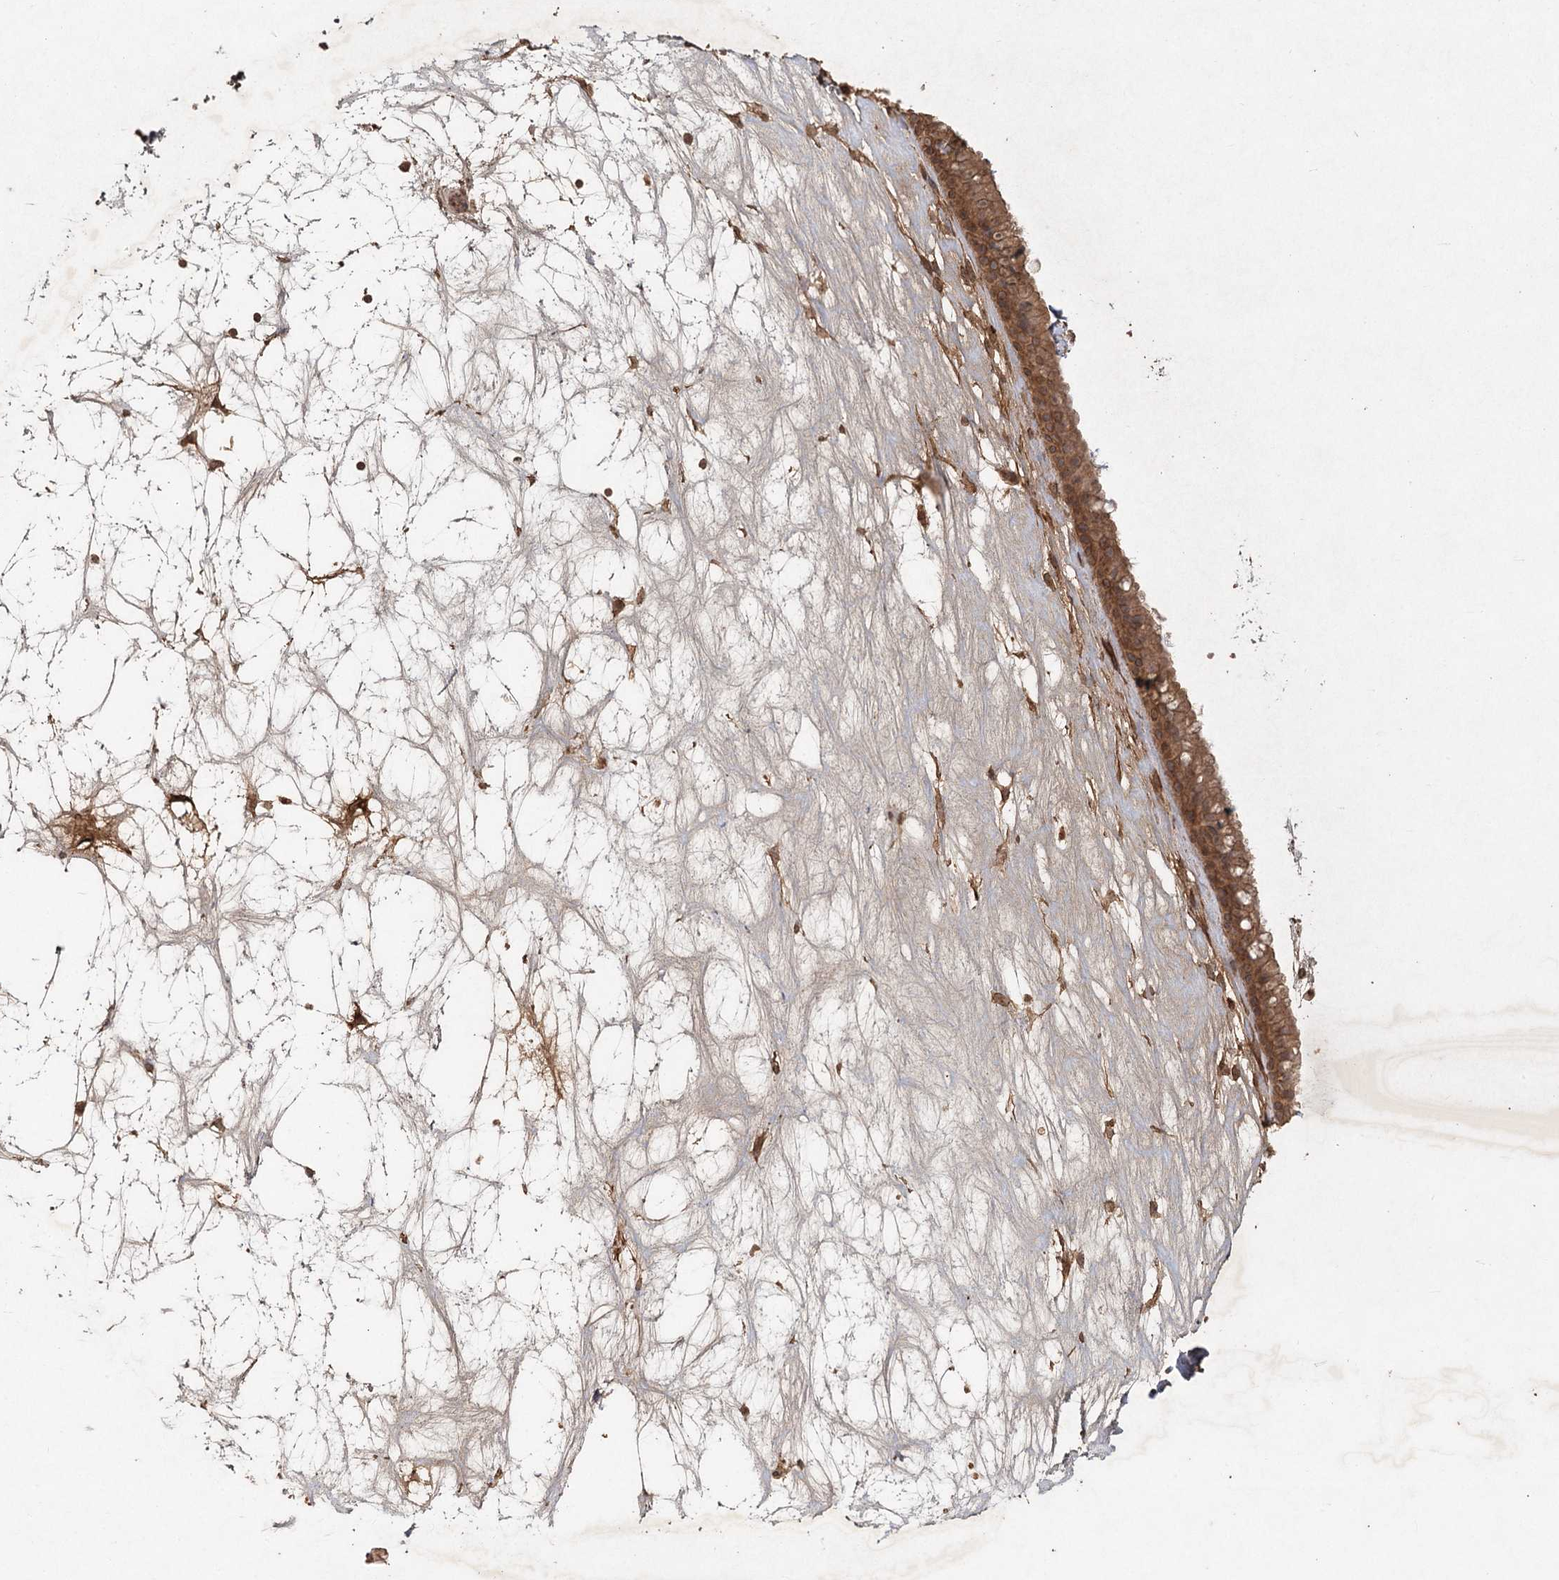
{"staining": {"intensity": "moderate", "quantity": ">75%", "location": "cytoplasmic/membranous"}, "tissue": "nasopharynx", "cell_type": "Respiratory epithelial cells", "image_type": "normal", "snomed": [{"axis": "morphology", "description": "Normal tissue, NOS"}, {"axis": "topography", "description": "Nasopharynx"}], "caption": "Immunohistochemical staining of unremarkable nasopharynx reveals moderate cytoplasmic/membranous protein expression in approximately >75% of respiratory epithelial cells.", "gene": "ARL13A", "patient": {"sex": "male", "age": 64}}